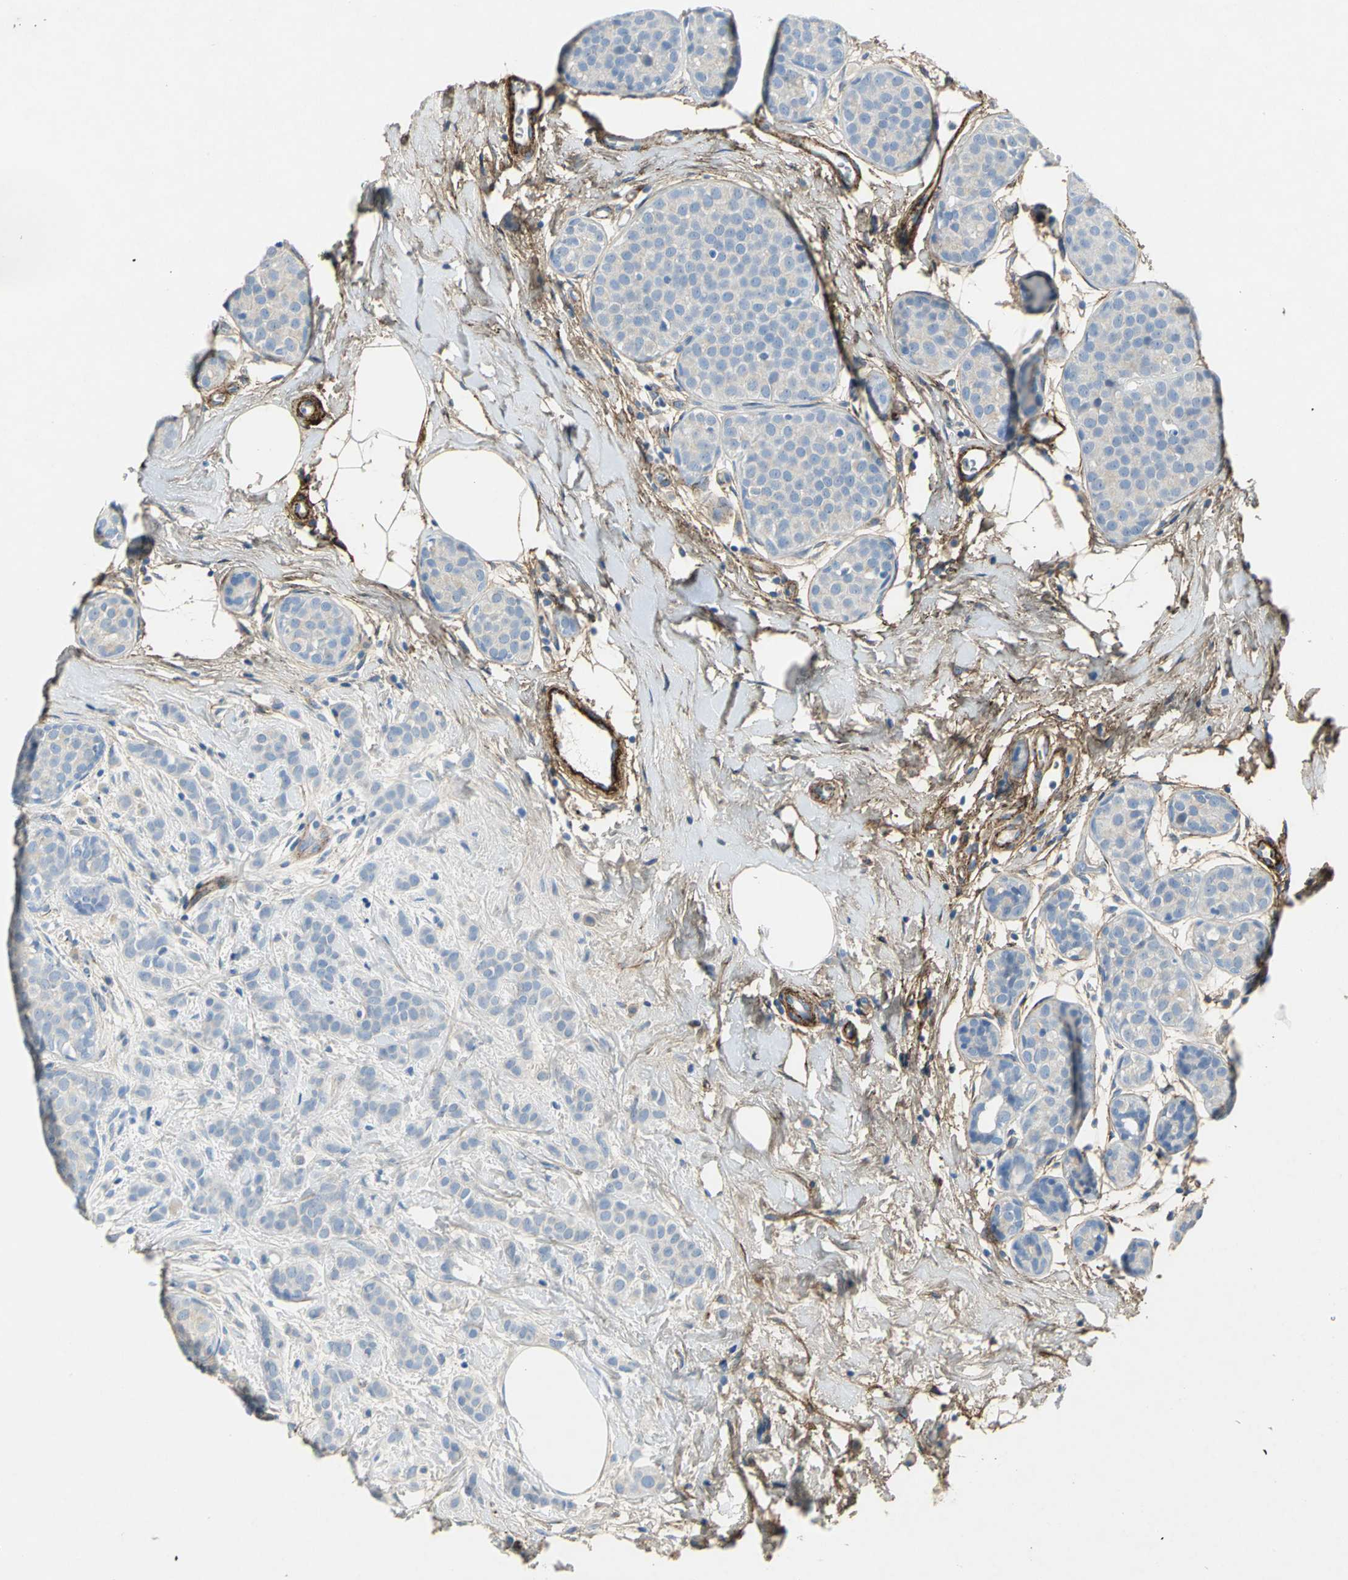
{"staining": {"intensity": "negative", "quantity": "none", "location": "none"}, "tissue": "breast cancer", "cell_type": "Tumor cells", "image_type": "cancer", "snomed": [{"axis": "morphology", "description": "Lobular carcinoma, in situ"}, {"axis": "morphology", "description": "Lobular carcinoma"}, {"axis": "topography", "description": "Breast"}], "caption": "This is an IHC image of human breast cancer. There is no positivity in tumor cells.", "gene": "EFNB3", "patient": {"sex": "female", "age": 41}}